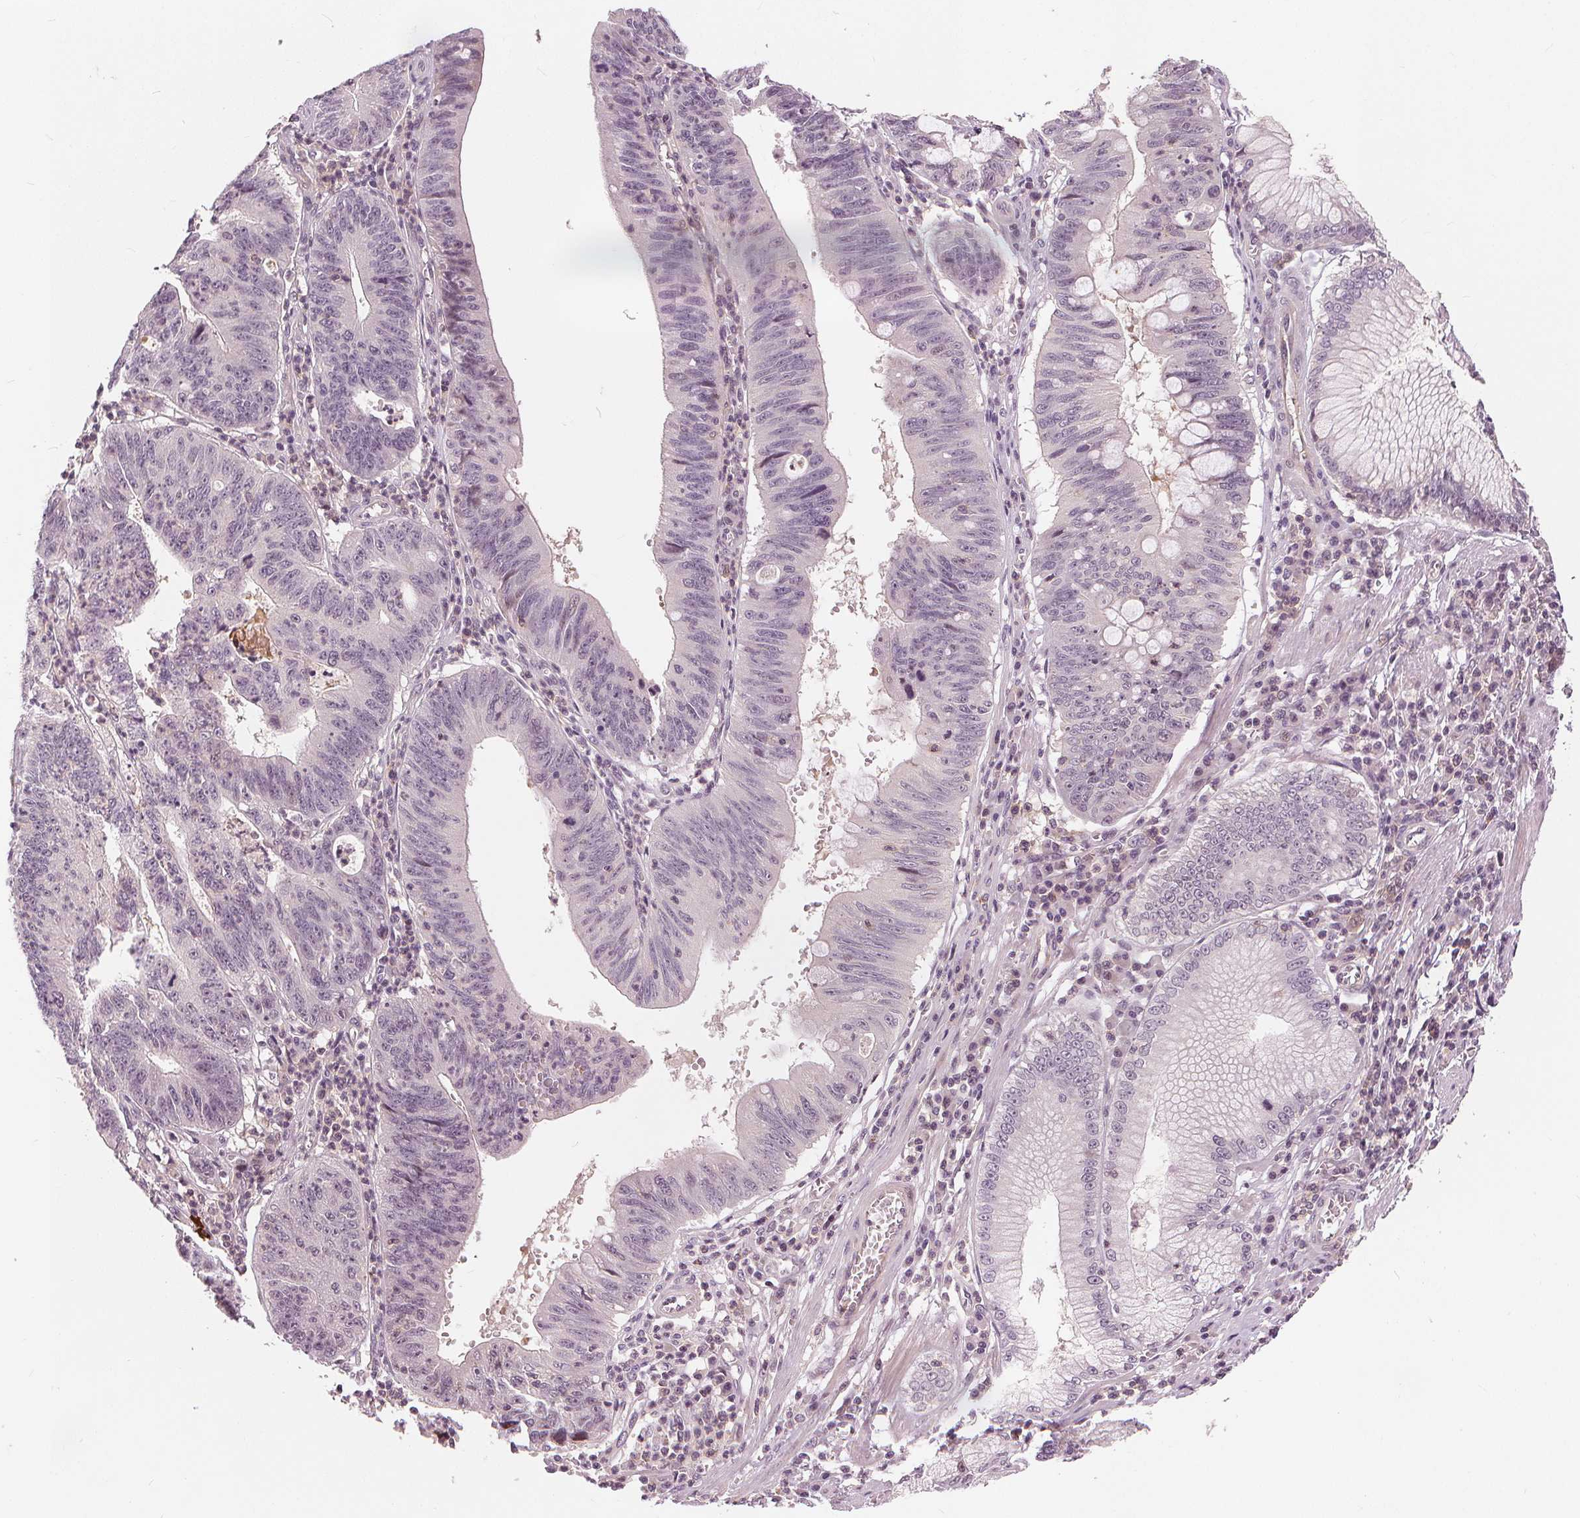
{"staining": {"intensity": "negative", "quantity": "none", "location": "none"}, "tissue": "stomach cancer", "cell_type": "Tumor cells", "image_type": "cancer", "snomed": [{"axis": "morphology", "description": "Adenocarcinoma, NOS"}, {"axis": "topography", "description": "Stomach"}], "caption": "Immunohistochemistry (IHC) micrograph of neoplastic tissue: human stomach cancer (adenocarcinoma) stained with DAB (3,3'-diaminobenzidine) shows no significant protein expression in tumor cells. The staining is performed using DAB brown chromogen with nuclei counter-stained in using hematoxylin.", "gene": "SLC34A1", "patient": {"sex": "male", "age": 59}}